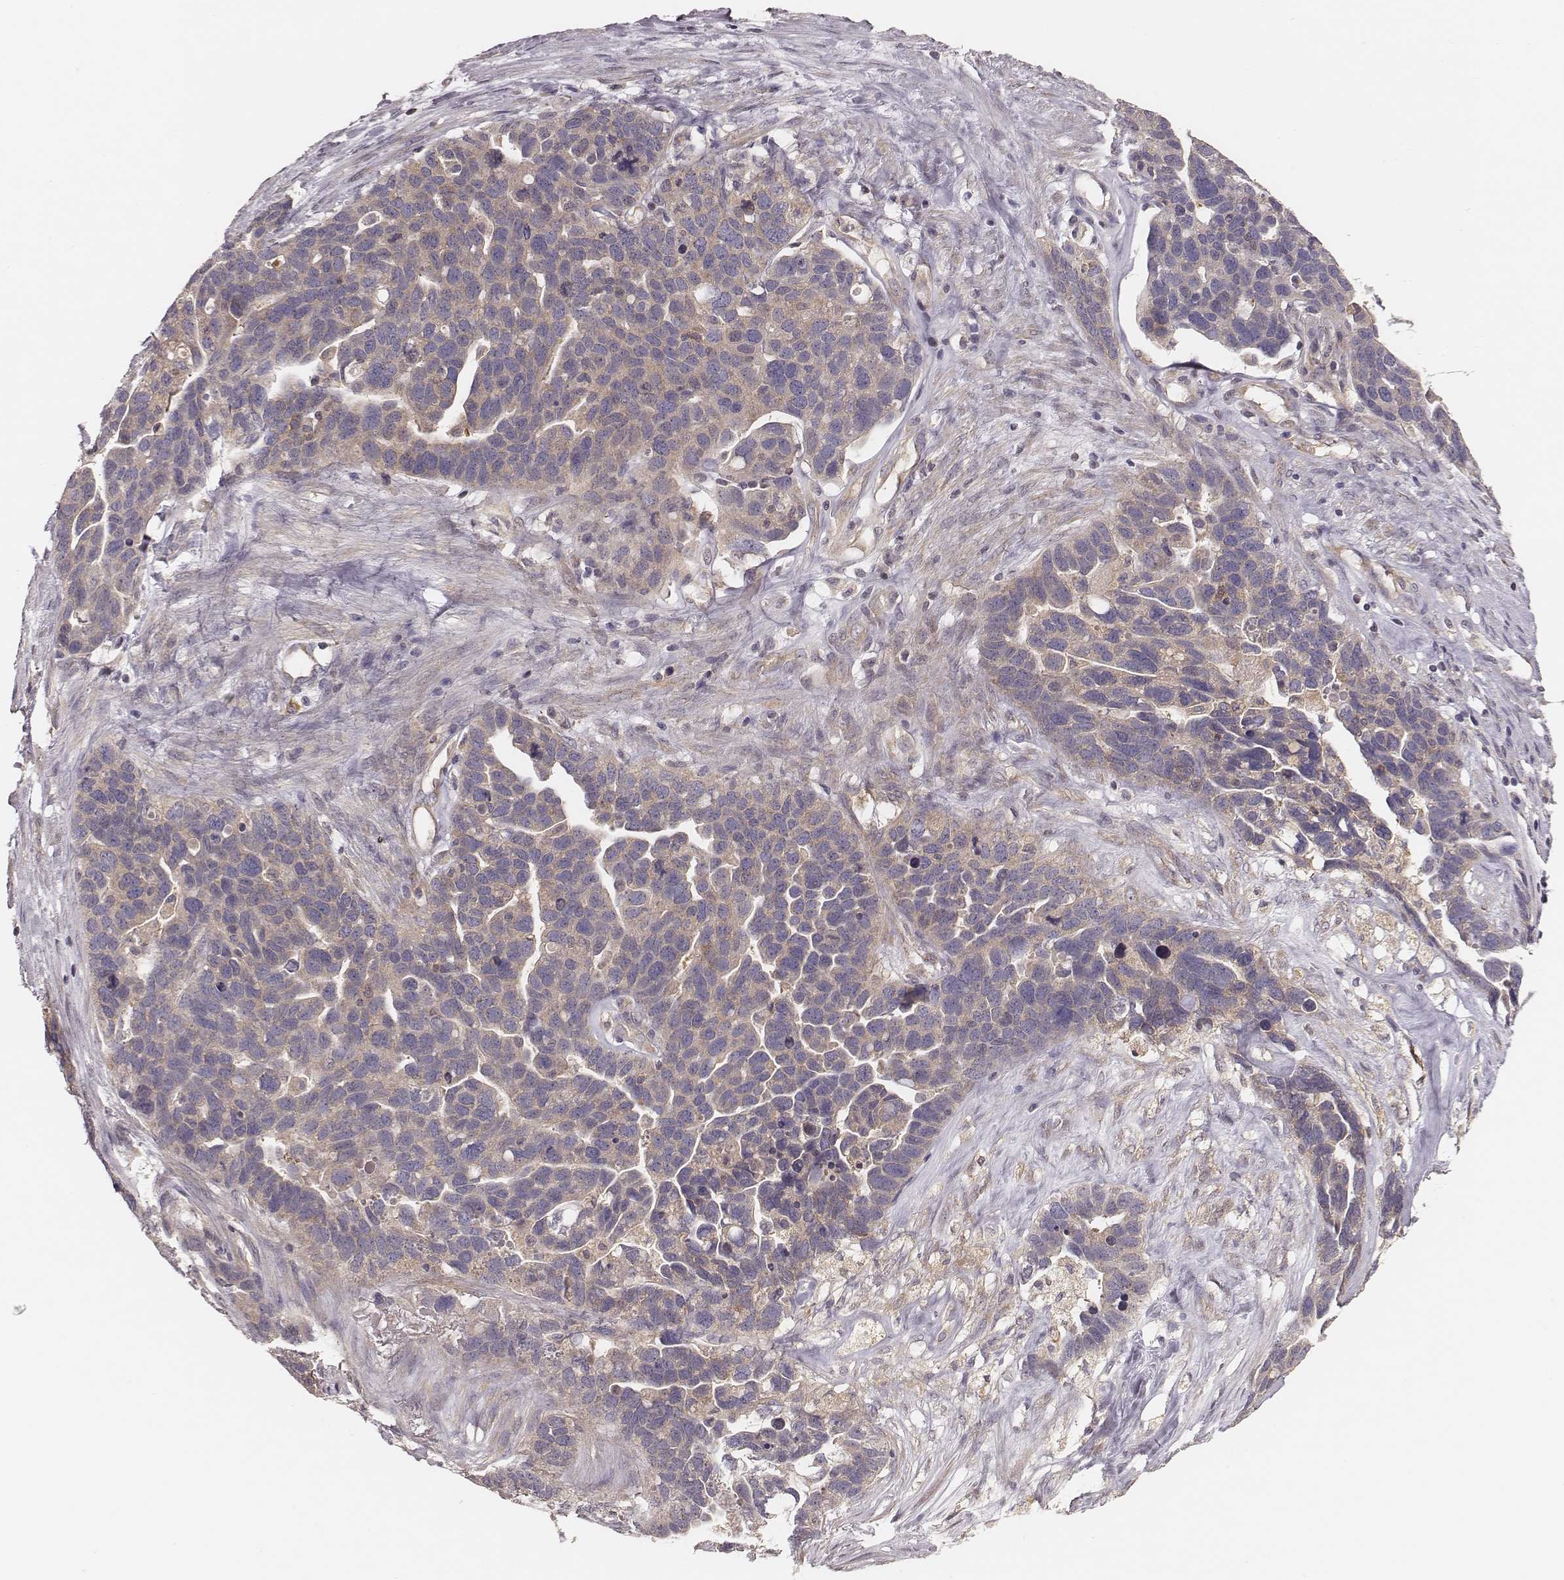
{"staining": {"intensity": "weak", "quantity": "25%-75%", "location": "cytoplasmic/membranous"}, "tissue": "ovarian cancer", "cell_type": "Tumor cells", "image_type": "cancer", "snomed": [{"axis": "morphology", "description": "Cystadenocarcinoma, serous, NOS"}, {"axis": "topography", "description": "Ovary"}], "caption": "High-power microscopy captured an IHC photomicrograph of ovarian serous cystadenocarcinoma, revealing weak cytoplasmic/membranous expression in about 25%-75% of tumor cells. The protein of interest is shown in brown color, while the nuclei are stained blue.", "gene": "CARS1", "patient": {"sex": "female", "age": 54}}